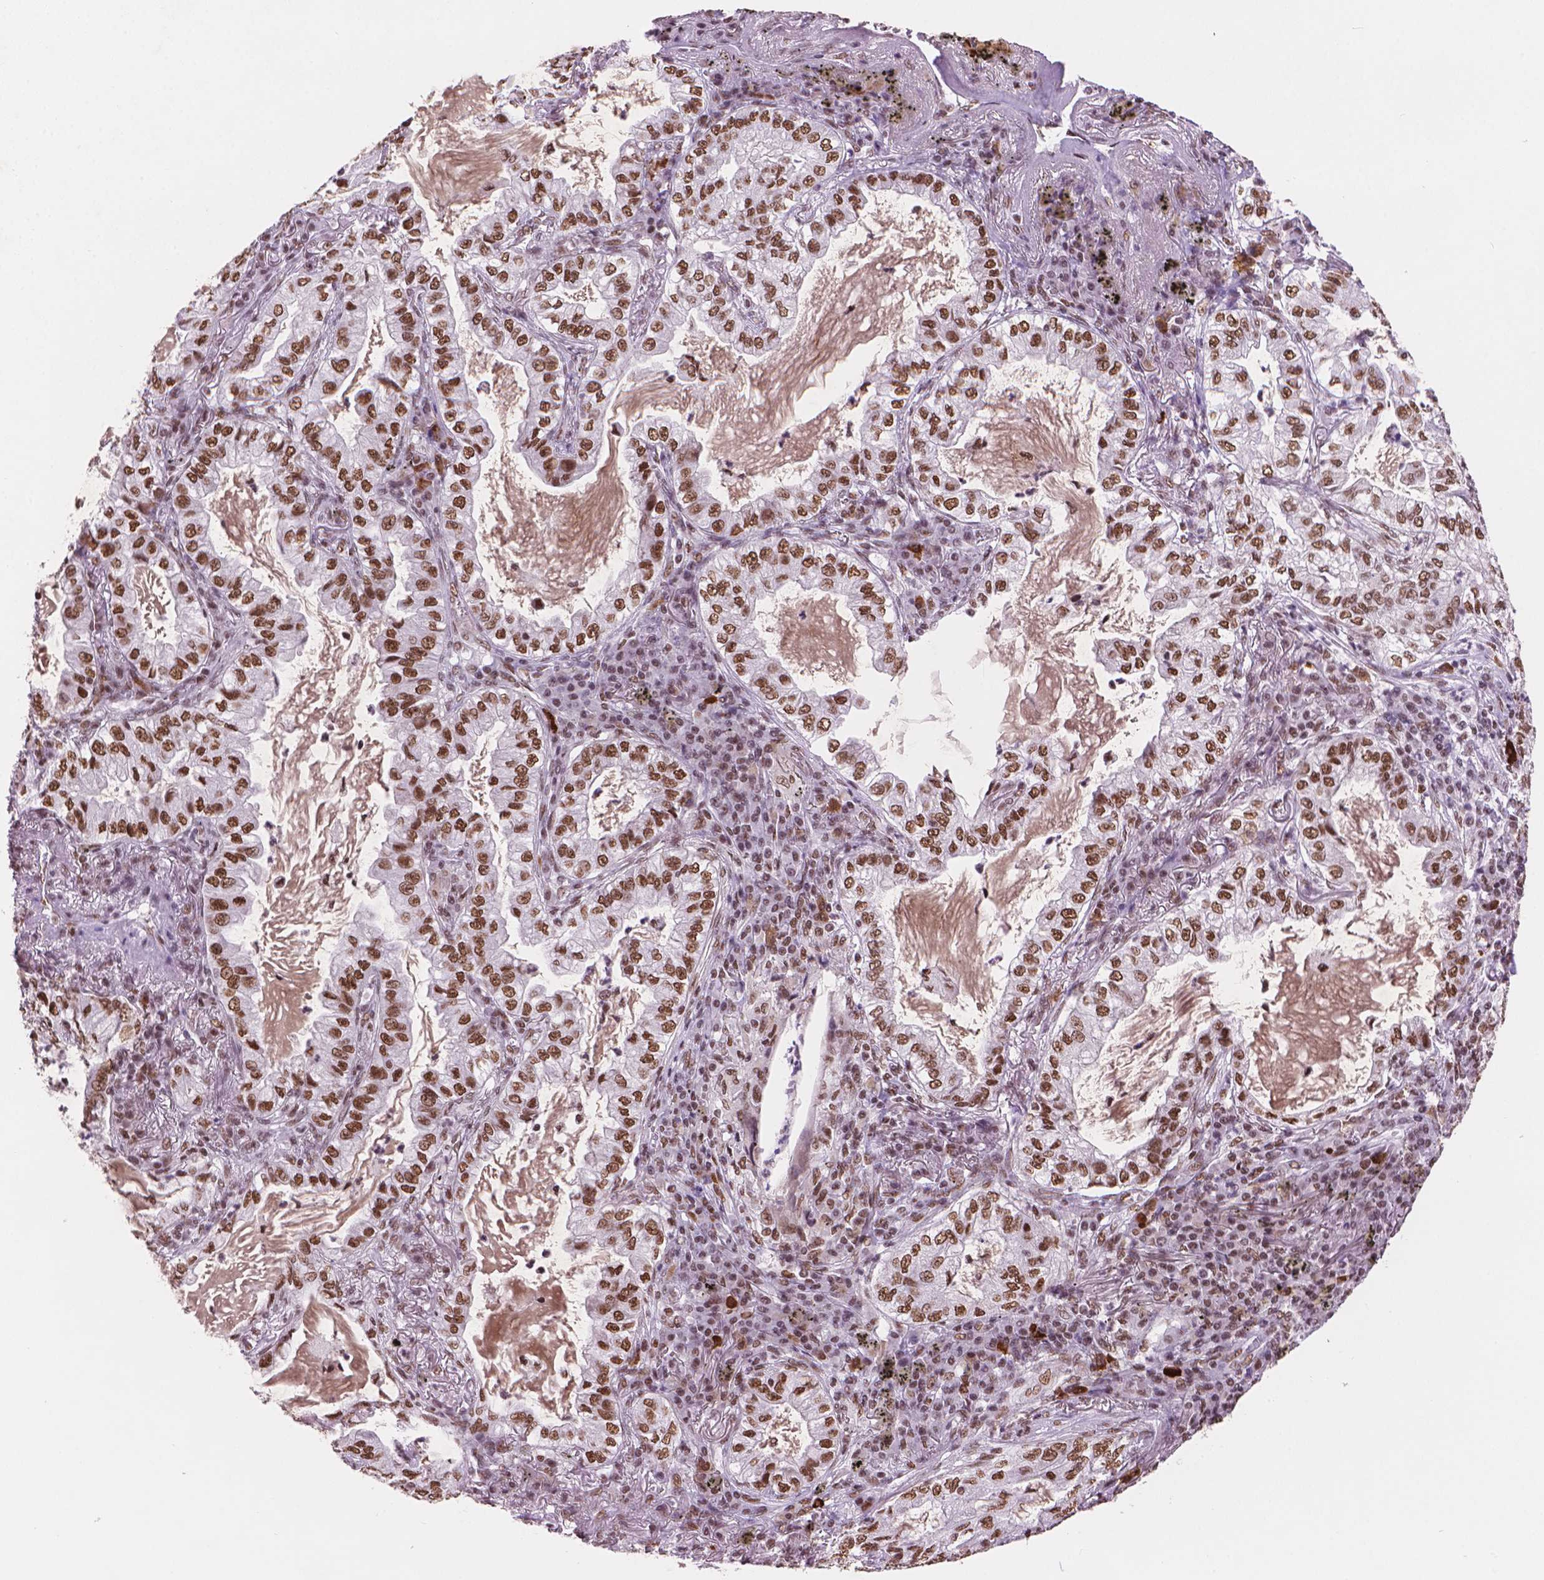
{"staining": {"intensity": "moderate", "quantity": ">75%", "location": "nuclear"}, "tissue": "lung cancer", "cell_type": "Tumor cells", "image_type": "cancer", "snomed": [{"axis": "morphology", "description": "Adenocarcinoma, NOS"}, {"axis": "topography", "description": "Lung"}], "caption": "A photomicrograph showing moderate nuclear positivity in about >75% of tumor cells in lung cancer, as visualized by brown immunohistochemical staining.", "gene": "RPA4", "patient": {"sex": "female", "age": 73}}